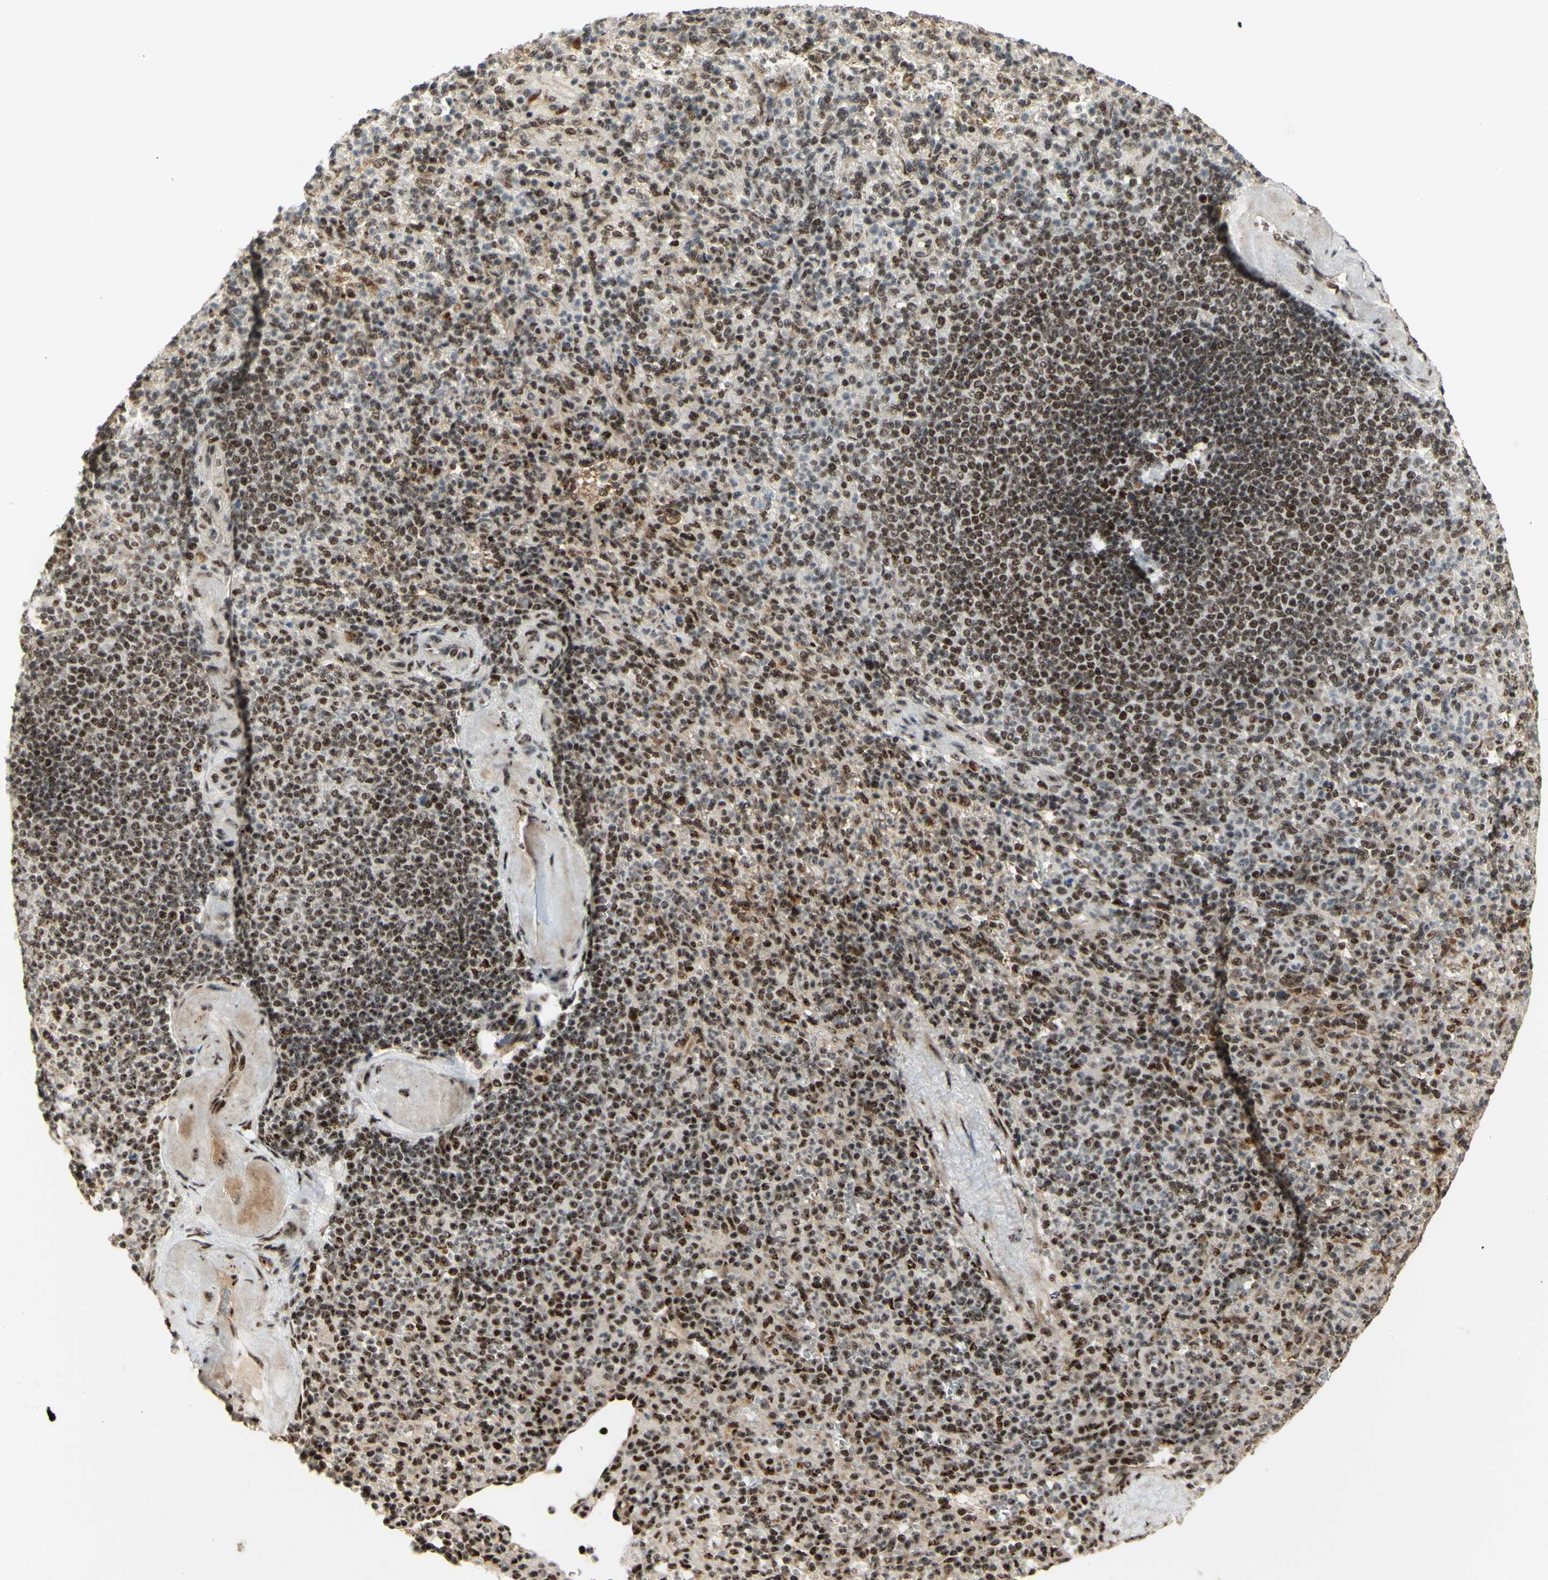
{"staining": {"intensity": "moderate", "quantity": ">75%", "location": "nuclear"}, "tissue": "spleen", "cell_type": "Cells in red pulp", "image_type": "normal", "snomed": [{"axis": "morphology", "description": "Normal tissue, NOS"}, {"axis": "topography", "description": "Spleen"}], "caption": "Protein staining of unremarkable spleen exhibits moderate nuclear expression in approximately >75% of cells in red pulp. (DAB IHC with brightfield microscopy, high magnification).", "gene": "DHX9", "patient": {"sex": "female", "age": 74}}